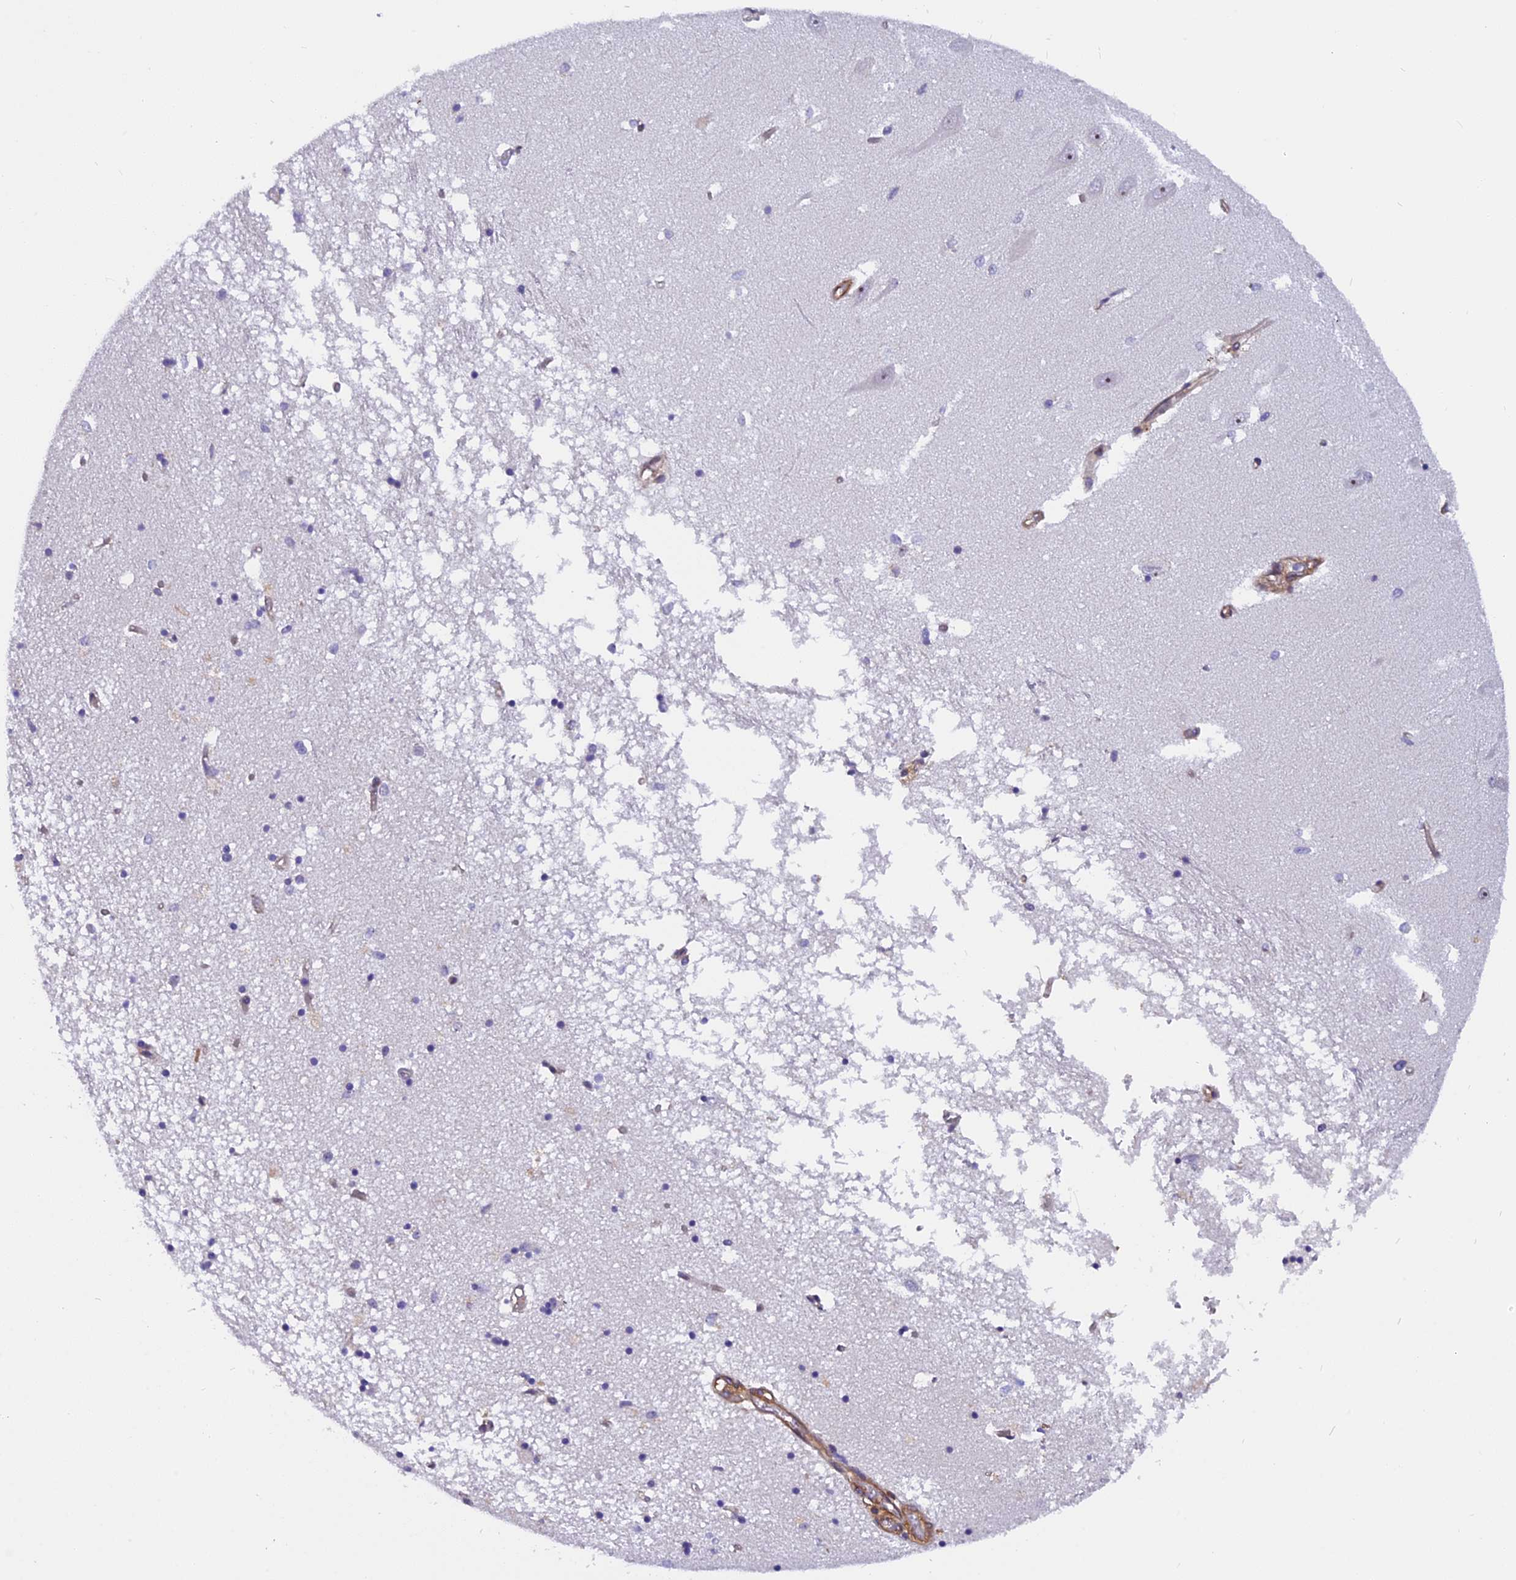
{"staining": {"intensity": "negative", "quantity": "none", "location": "none"}, "tissue": "hippocampus", "cell_type": "Glial cells", "image_type": "normal", "snomed": [{"axis": "morphology", "description": "Normal tissue, NOS"}, {"axis": "topography", "description": "Hippocampus"}], "caption": "The photomicrograph displays no staining of glial cells in benign hippocampus. Brightfield microscopy of IHC stained with DAB (3,3'-diaminobenzidine) (brown) and hematoxylin (blue), captured at high magnification.", "gene": "EHBP1L1", "patient": {"sex": "male", "age": 70}}